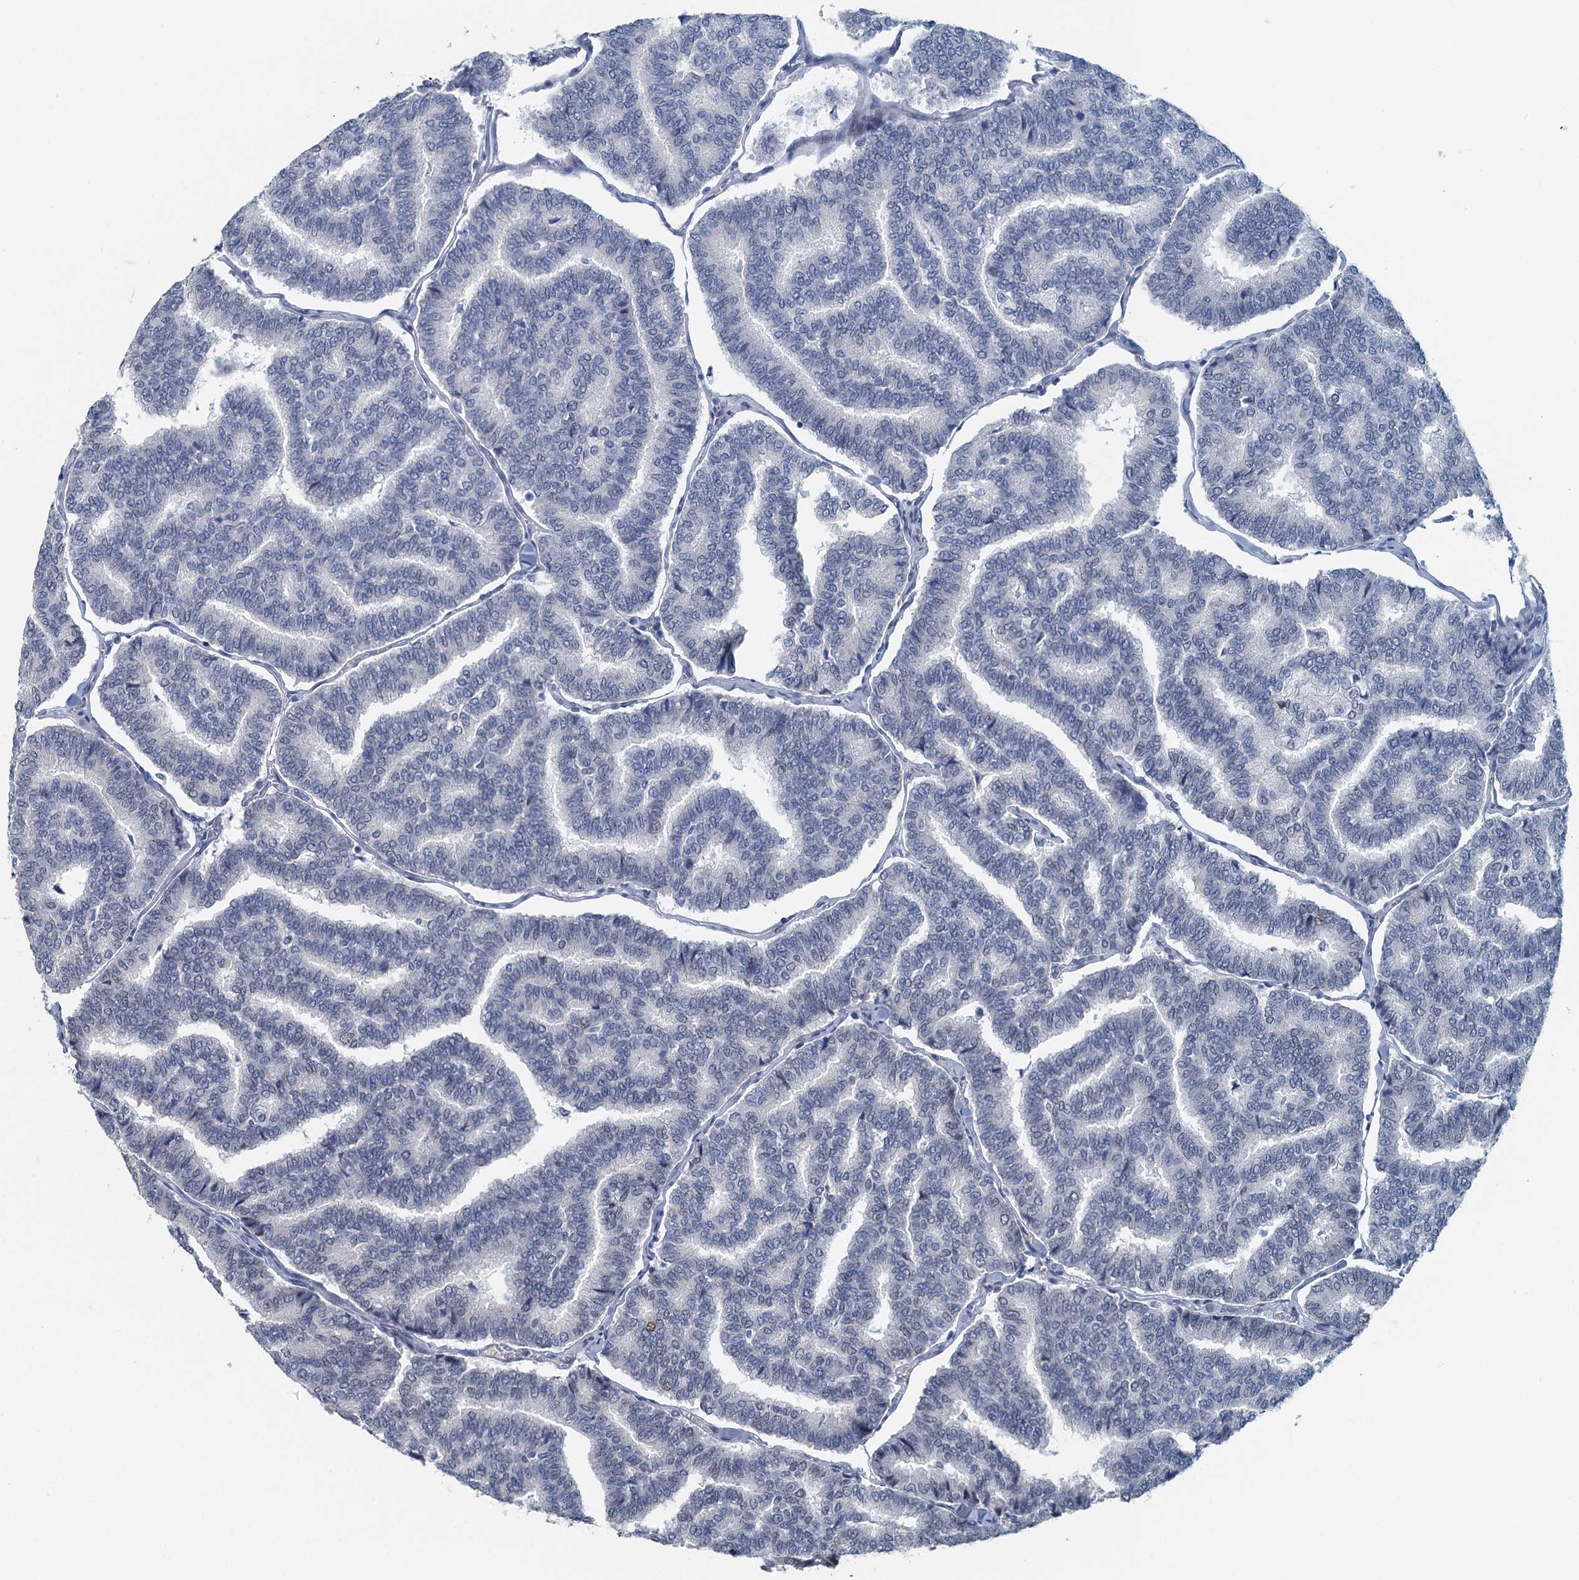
{"staining": {"intensity": "negative", "quantity": "none", "location": "none"}, "tissue": "thyroid cancer", "cell_type": "Tumor cells", "image_type": "cancer", "snomed": [{"axis": "morphology", "description": "Papillary adenocarcinoma, NOS"}, {"axis": "topography", "description": "Thyroid gland"}], "caption": "Immunohistochemical staining of thyroid cancer exhibits no significant positivity in tumor cells.", "gene": "TTLL9", "patient": {"sex": "female", "age": 35}}